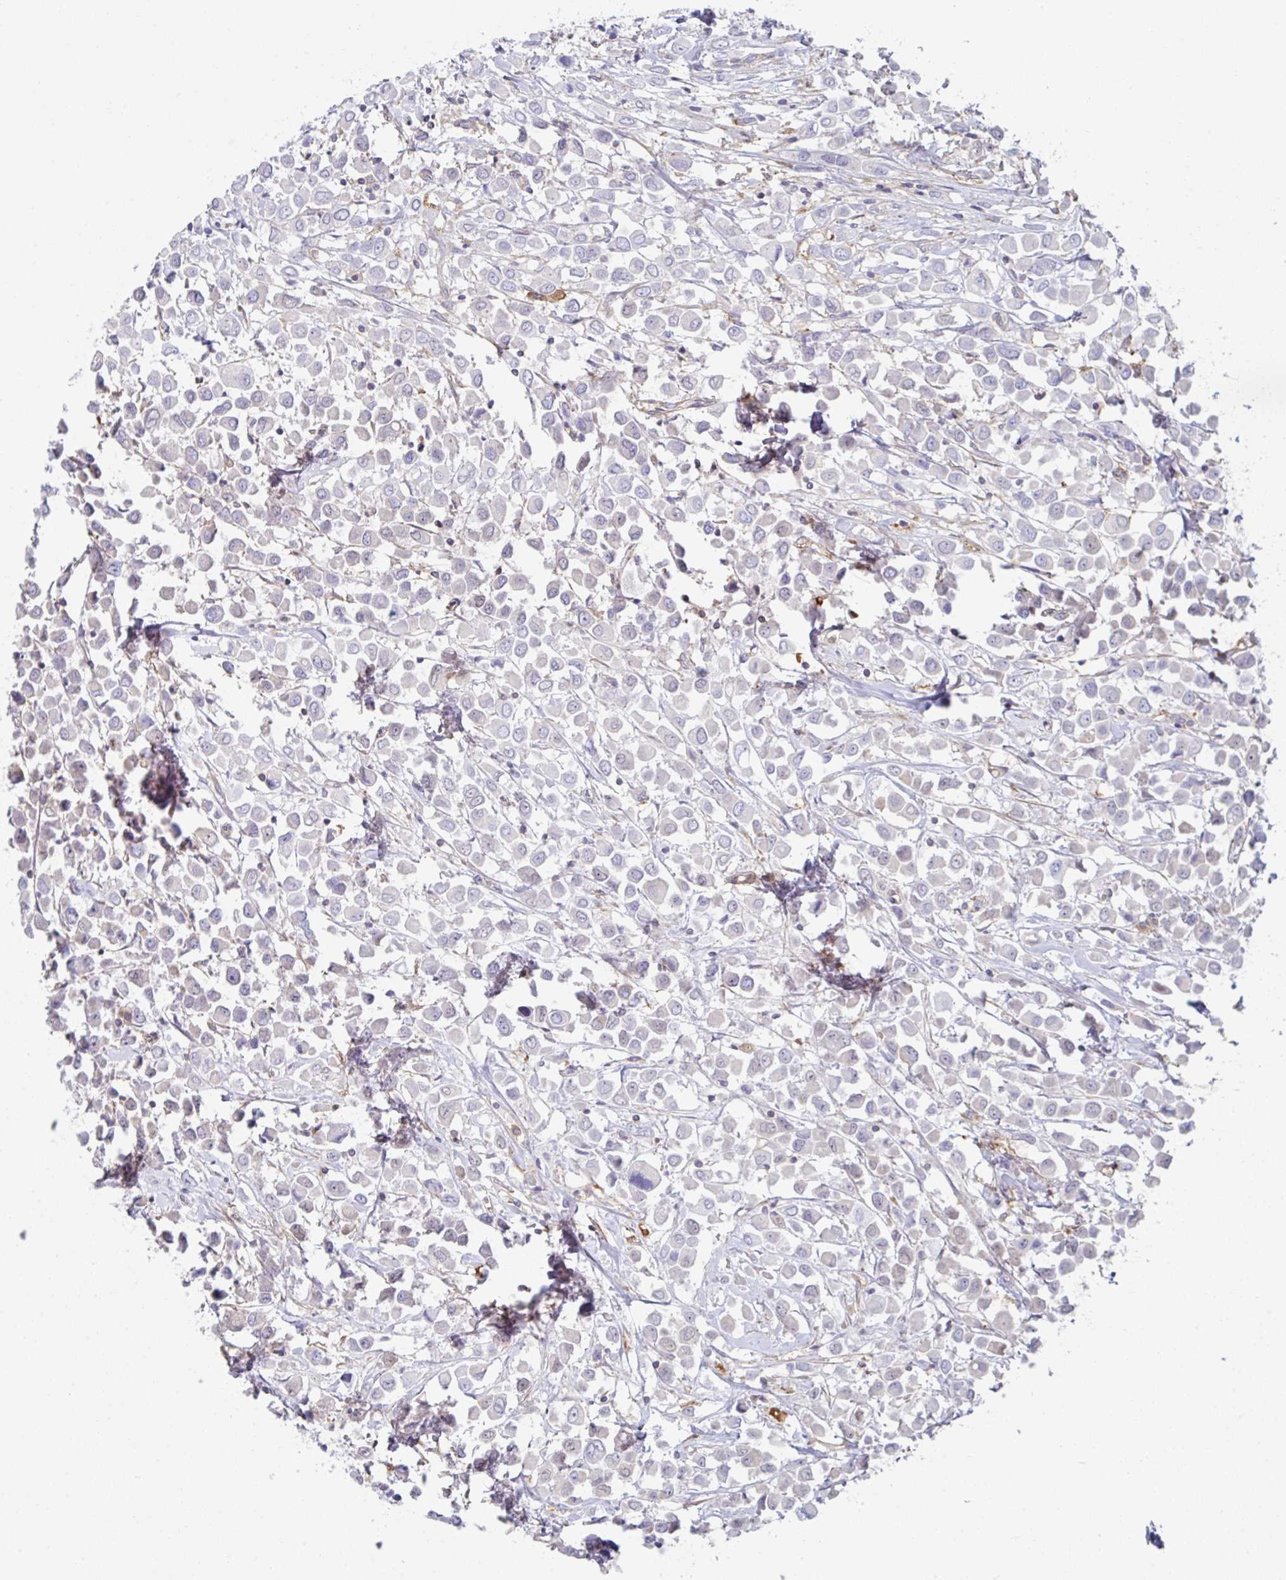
{"staining": {"intensity": "negative", "quantity": "none", "location": "none"}, "tissue": "breast cancer", "cell_type": "Tumor cells", "image_type": "cancer", "snomed": [{"axis": "morphology", "description": "Duct carcinoma"}, {"axis": "topography", "description": "Breast"}], "caption": "The histopathology image reveals no significant staining in tumor cells of breast infiltrating ductal carcinoma.", "gene": "AMPD2", "patient": {"sex": "female", "age": 61}}